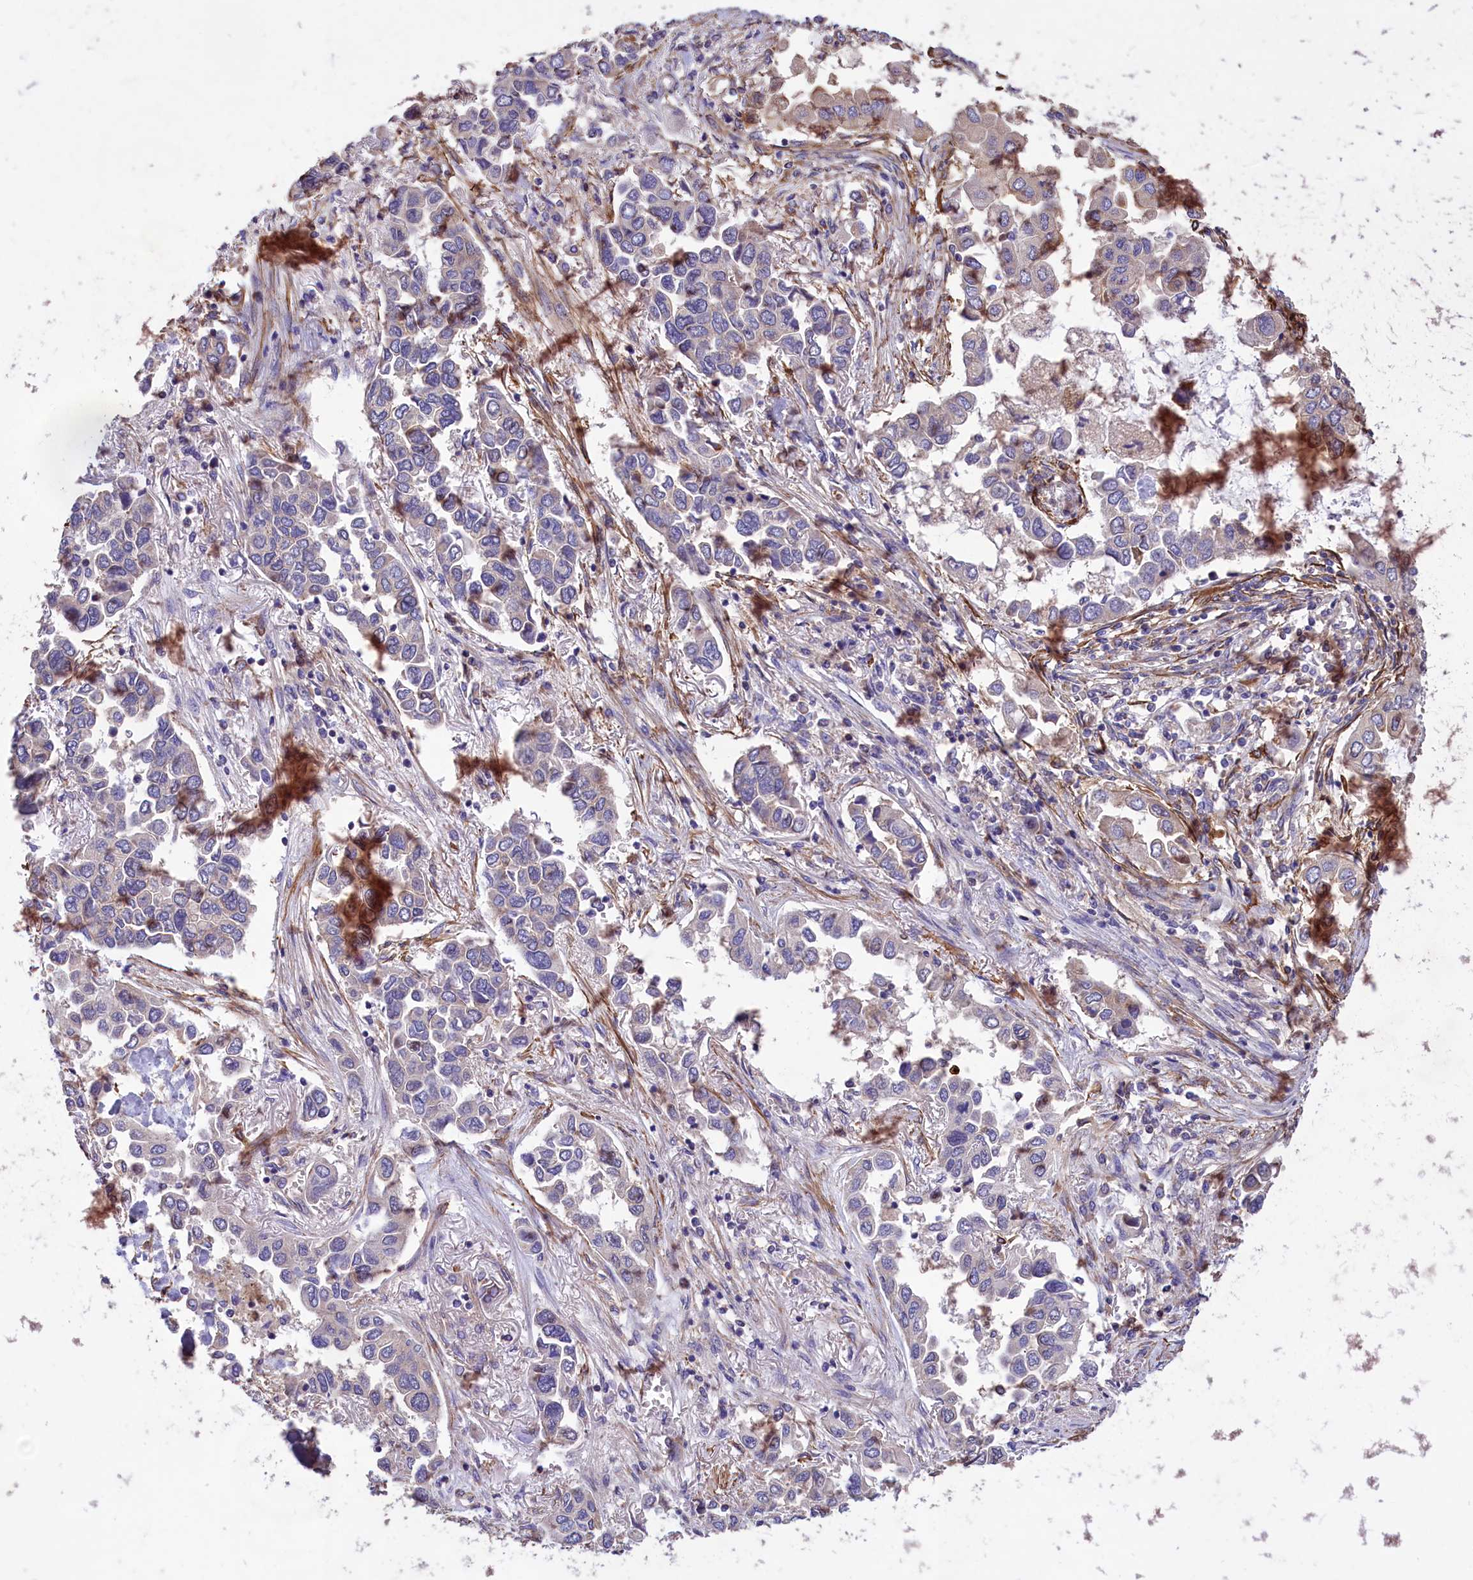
{"staining": {"intensity": "negative", "quantity": "none", "location": "none"}, "tissue": "lung cancer", "cell_type": "Tumor cells", "image_type": "cancer", "snomed": [{"axis": "morphology", "description": "Adenocarcinoma, NOS"}, {"axis": "topography", "description": "Lung"}], "caption": "DAB (3,3'-diaminobenzidine) immunohistochemical staining of lung cancer (adenocarcinoma) displays no significant staining in tumor cells.", "gene": "AMDHD2", "patient": {"sex": "female", "age": 76}}